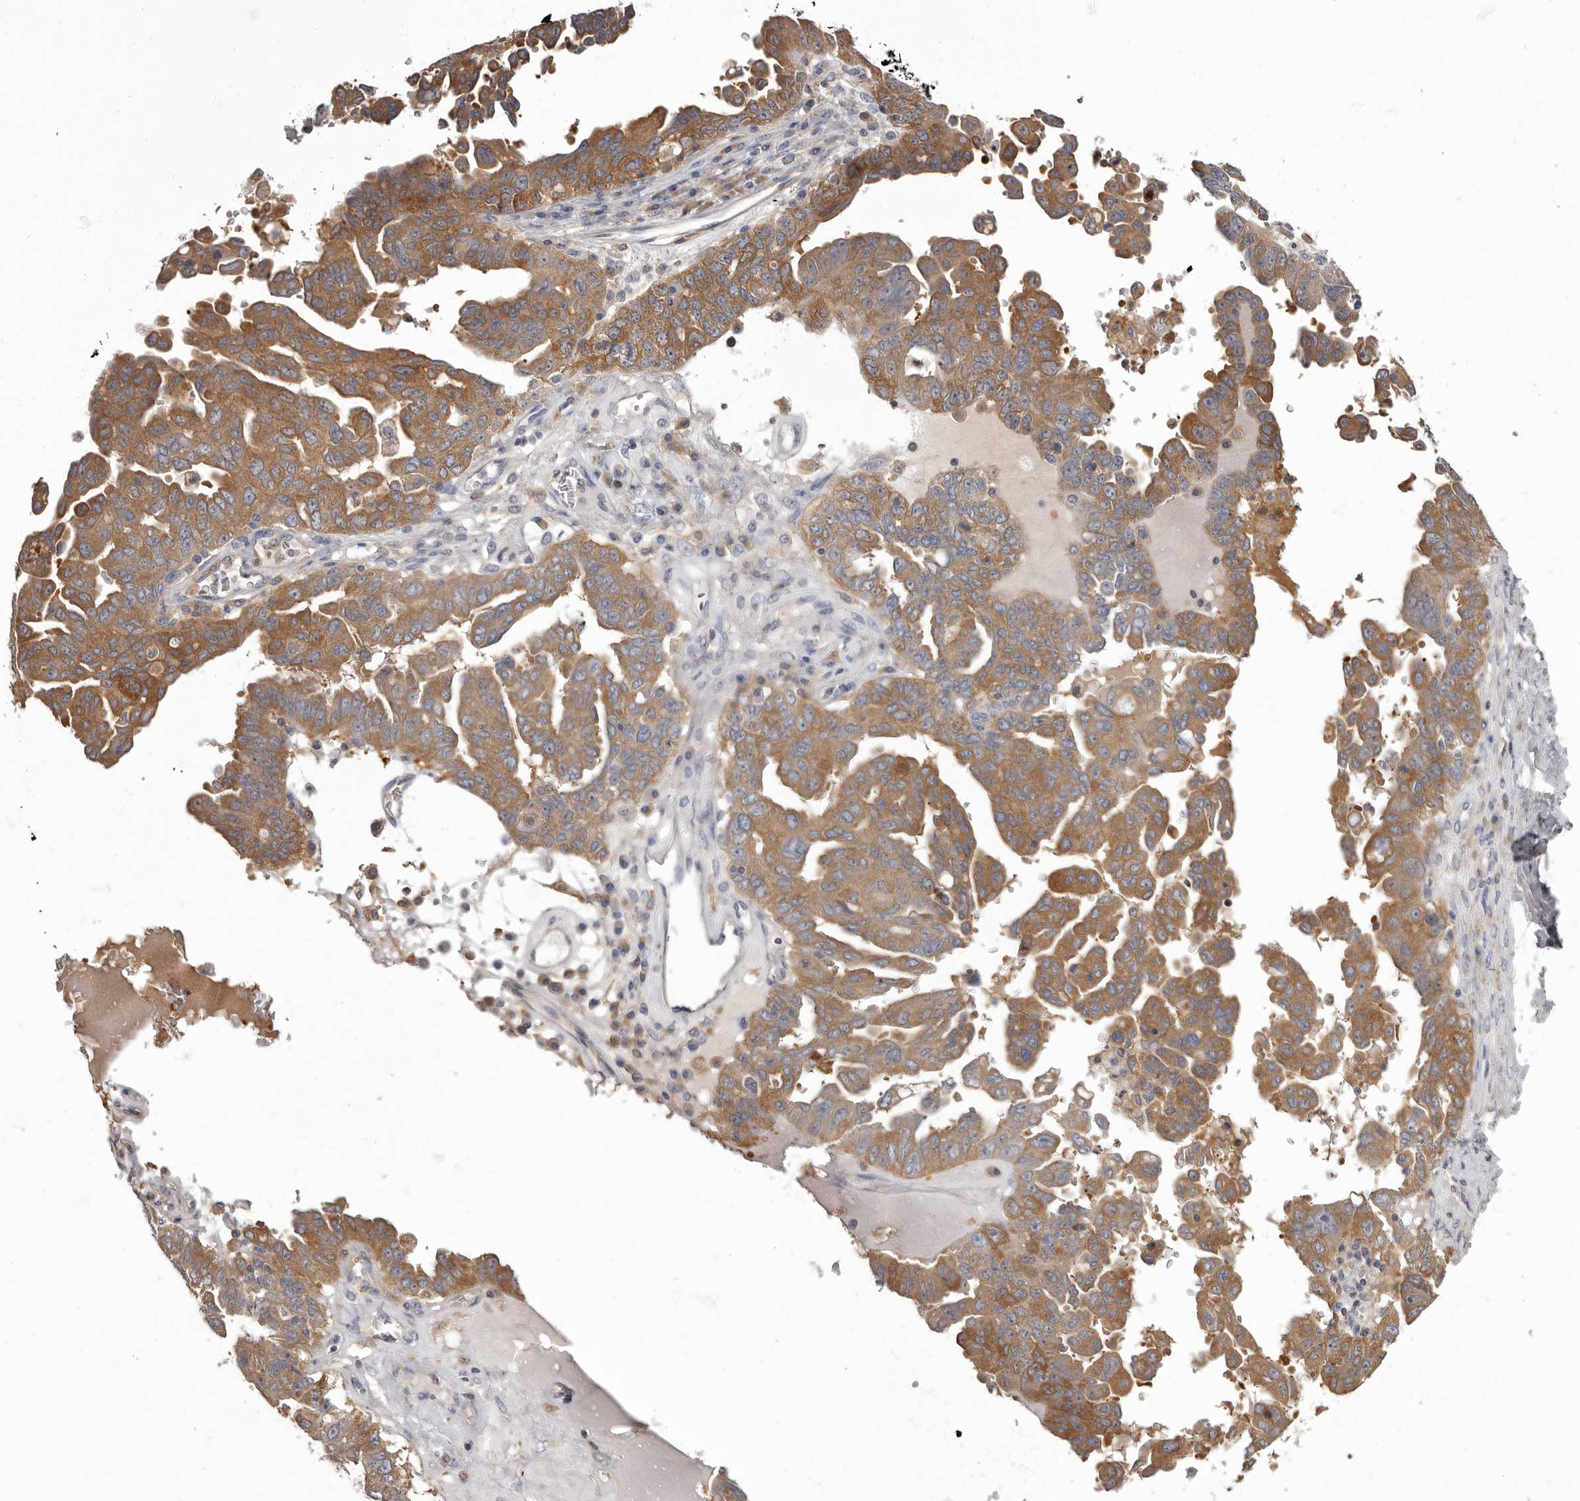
{"staining": {"intensity": "moderate", "quantity": ">75%", "location": "cytoplasmic/membranous"}, "tissue": "ovarian cancer", "cell_type": "Tumor cells", "image_type": "cancer", "snomed": [{"axis": "morphology", "description": "Carcinoma, endometroid"}, {"axis": "topography", "description": "Ovary"}], "caption": "Immunohistochemistry (DAB (3,3'-diaminobenzidine)) staining of ovarian cancer (endometroid carcinoma) demonstrates moderate cytoplasmic/membranous protein staining in about >75% of tumor cells.", "gene": "APEH", "patient": {"sex": "female", "age": 62}}